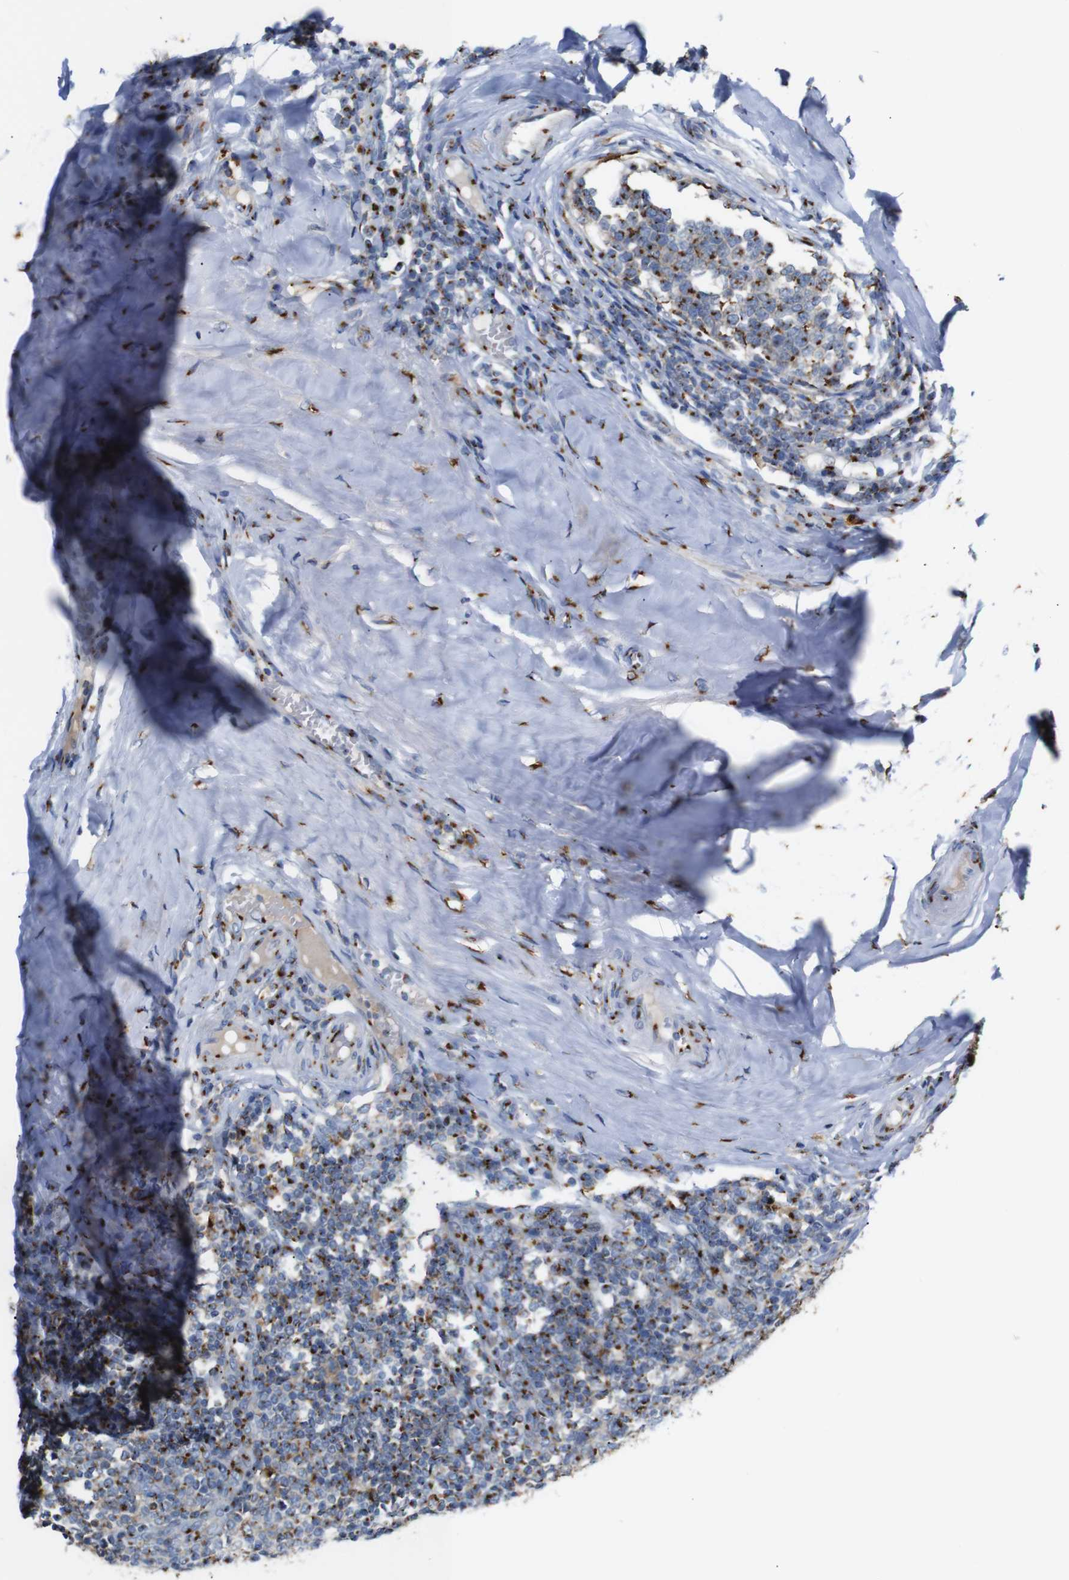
{"staining": {"intensity": "strong", "quantity": ">75%", "location": "cytoplasmic/membranous"}, "tissue": "tonsil", "cell_type": "Germinal center cells", "image_type": "normal", "snomed": [{"axis": "morphology", "description": "Normal tissue, NOS"}, {"axis": "topography", "description": "Tonsil"}], "caption": "A high-resolution histopathology image shows immunohistochemistry staining of normal tonsil, which demonstrates strong cytoplasmic/membranous staining in about >75% of germinal center cells. (DAB (3,3'-diaminobenzidine) IHC, brown staining for protein, blue staining for nuclei).", "gene": "TGOLN2", "patient": {"sex": "female", "age": 19}}